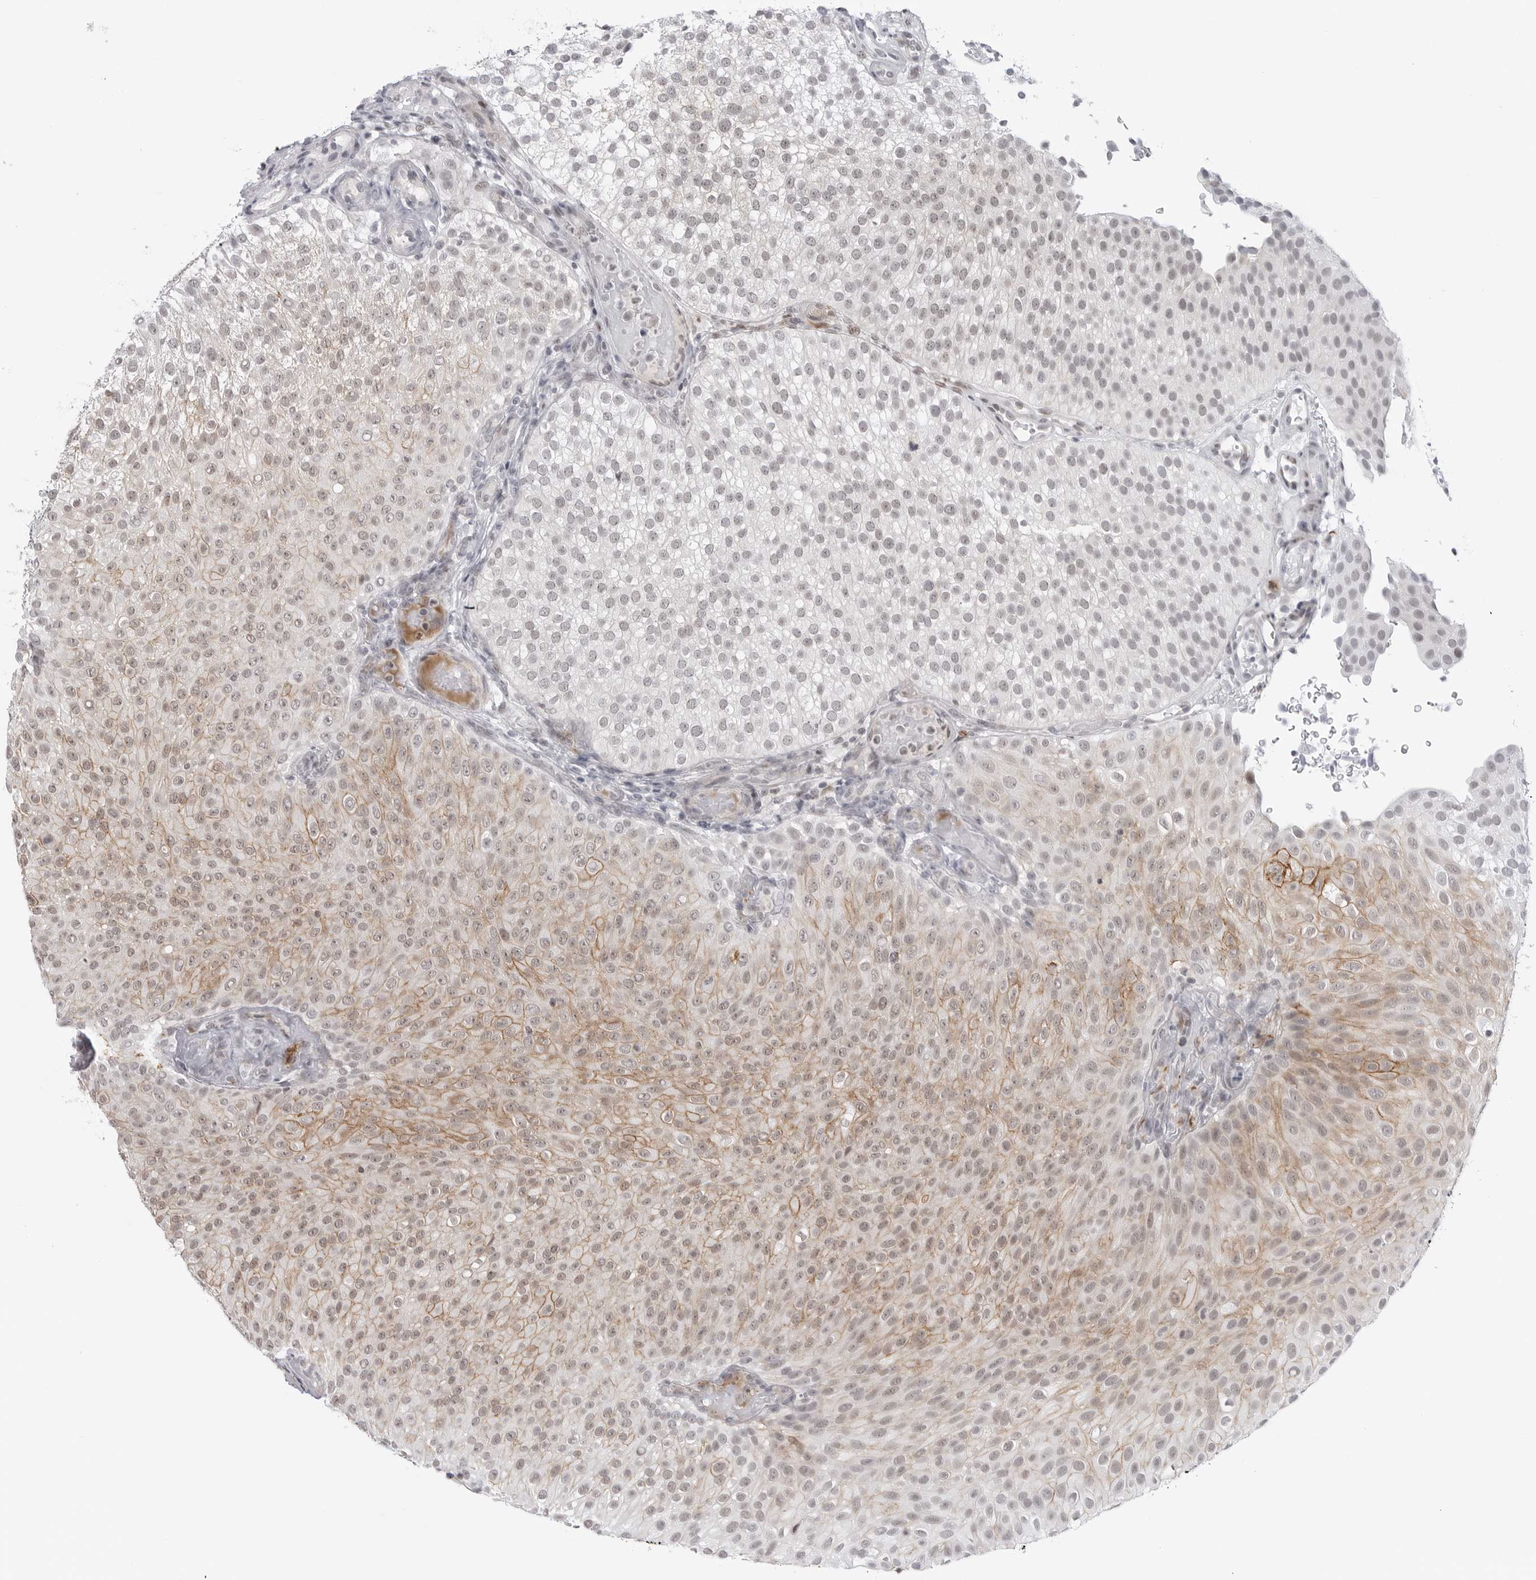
{"staining": {"intensity": "moderate", "quantity": "25%-75%", "location": "cytoplasmic/membranous"}, "tissue": "urothelial cancer", "cell_type": "Tumor cells", "image_type": "cancer", "snomed": [{"axis": "morphology", "description": "Urothelial carcinoma, Low grade"}, {"axis": "topography", "description": "Urinary bladder"}], "caption": "This photomicrograph displays IHC staining of urothelial cancer, with medium moderate cytoplasmic/membranous expression in approximately 25%-75% of tumor cells.", "gene": "TRIM66", "patient": {"sex": "male", "age": 78}}